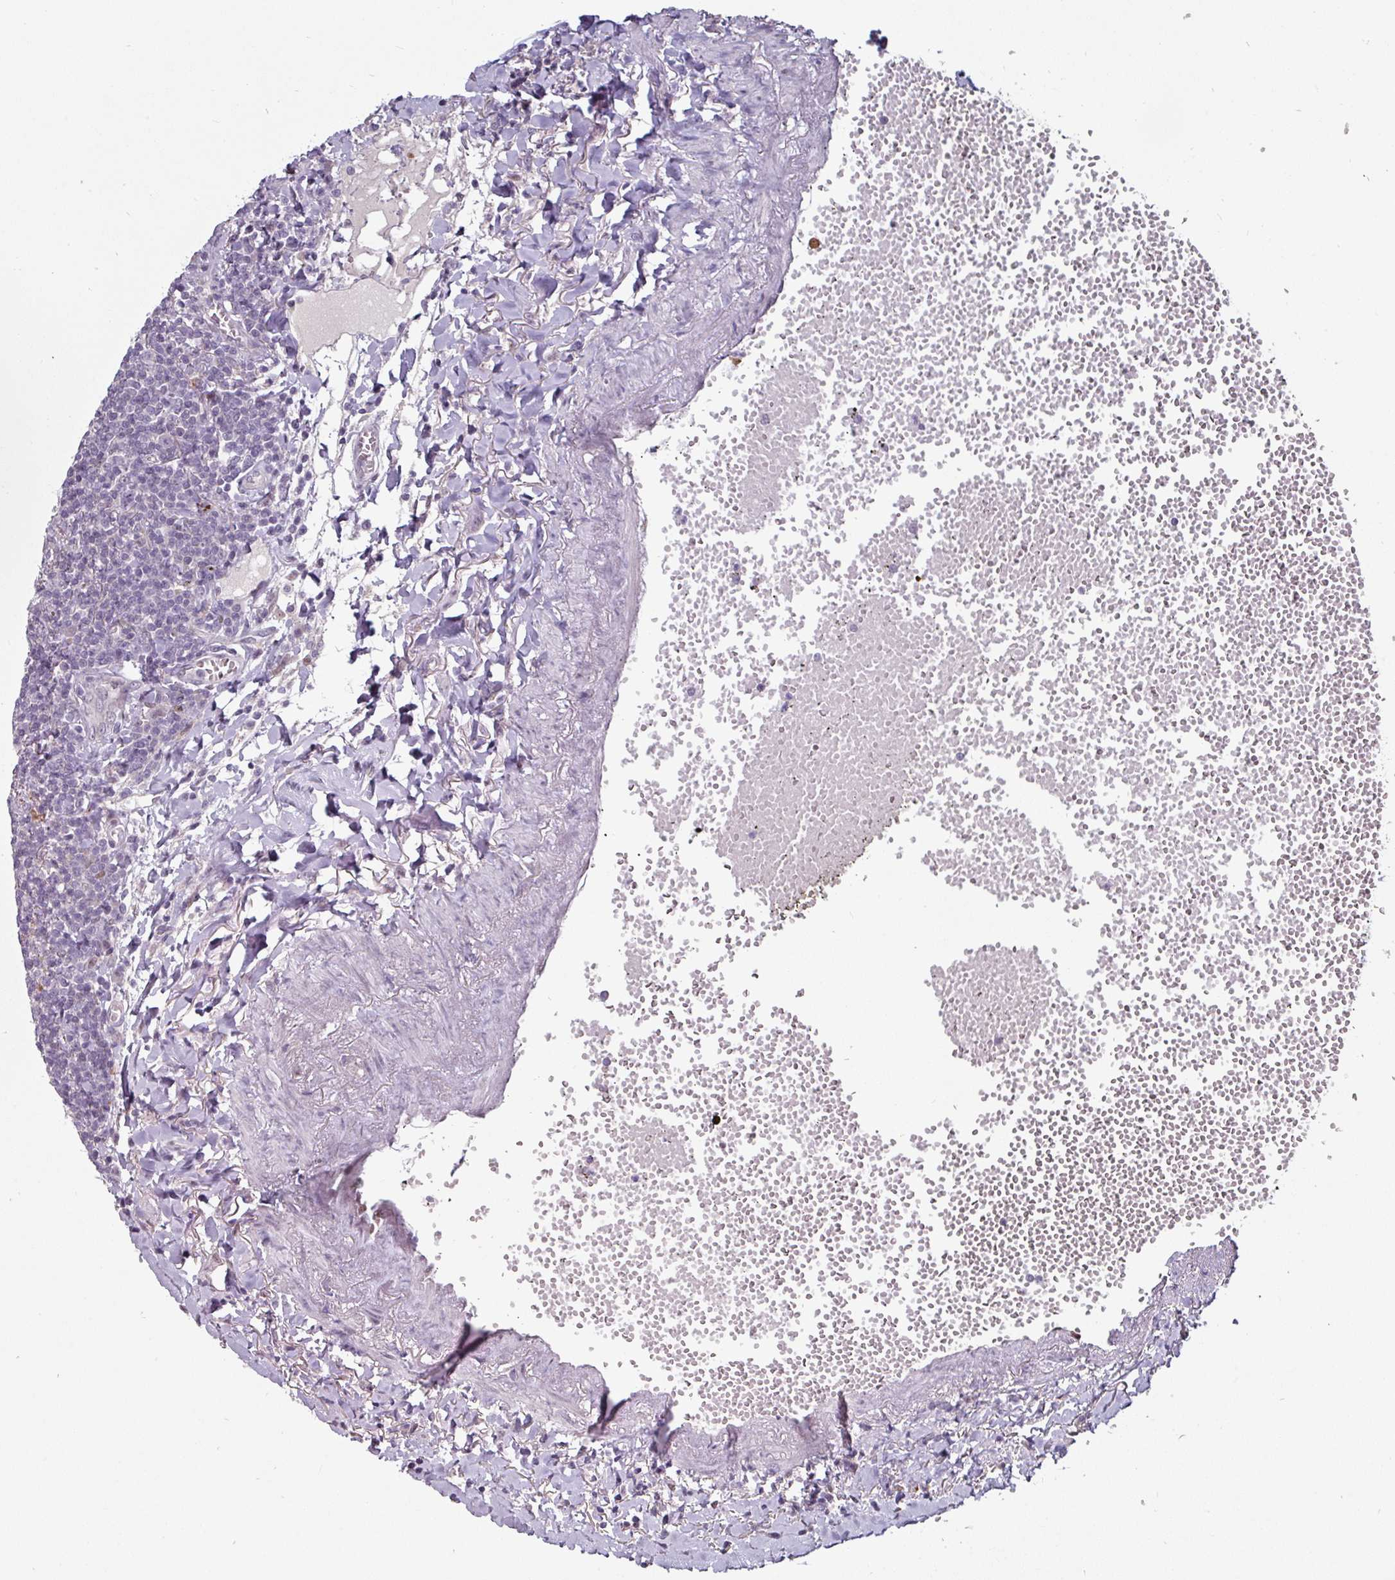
{"staining": {"intensity": "negative", "quantity": "none", "location": "none"}, "tissue": "lymphoma", "cell_type": "Tumor cells", "image_type": "cancer", "snomed": [{"axis": "morphology", "description": "Malignant lymphoma, non-Hodgkin's type, Low grade"}, {"axis": "topography", "description": "Lung"}], "caption": "An image of low-grade malignant lymphoma, non-Hodgkin's type stained for a protein exhibits no brown staining in tumor cells.", "gene": "SWSAP1", "patient": {"sex": "female", "age": 71}}